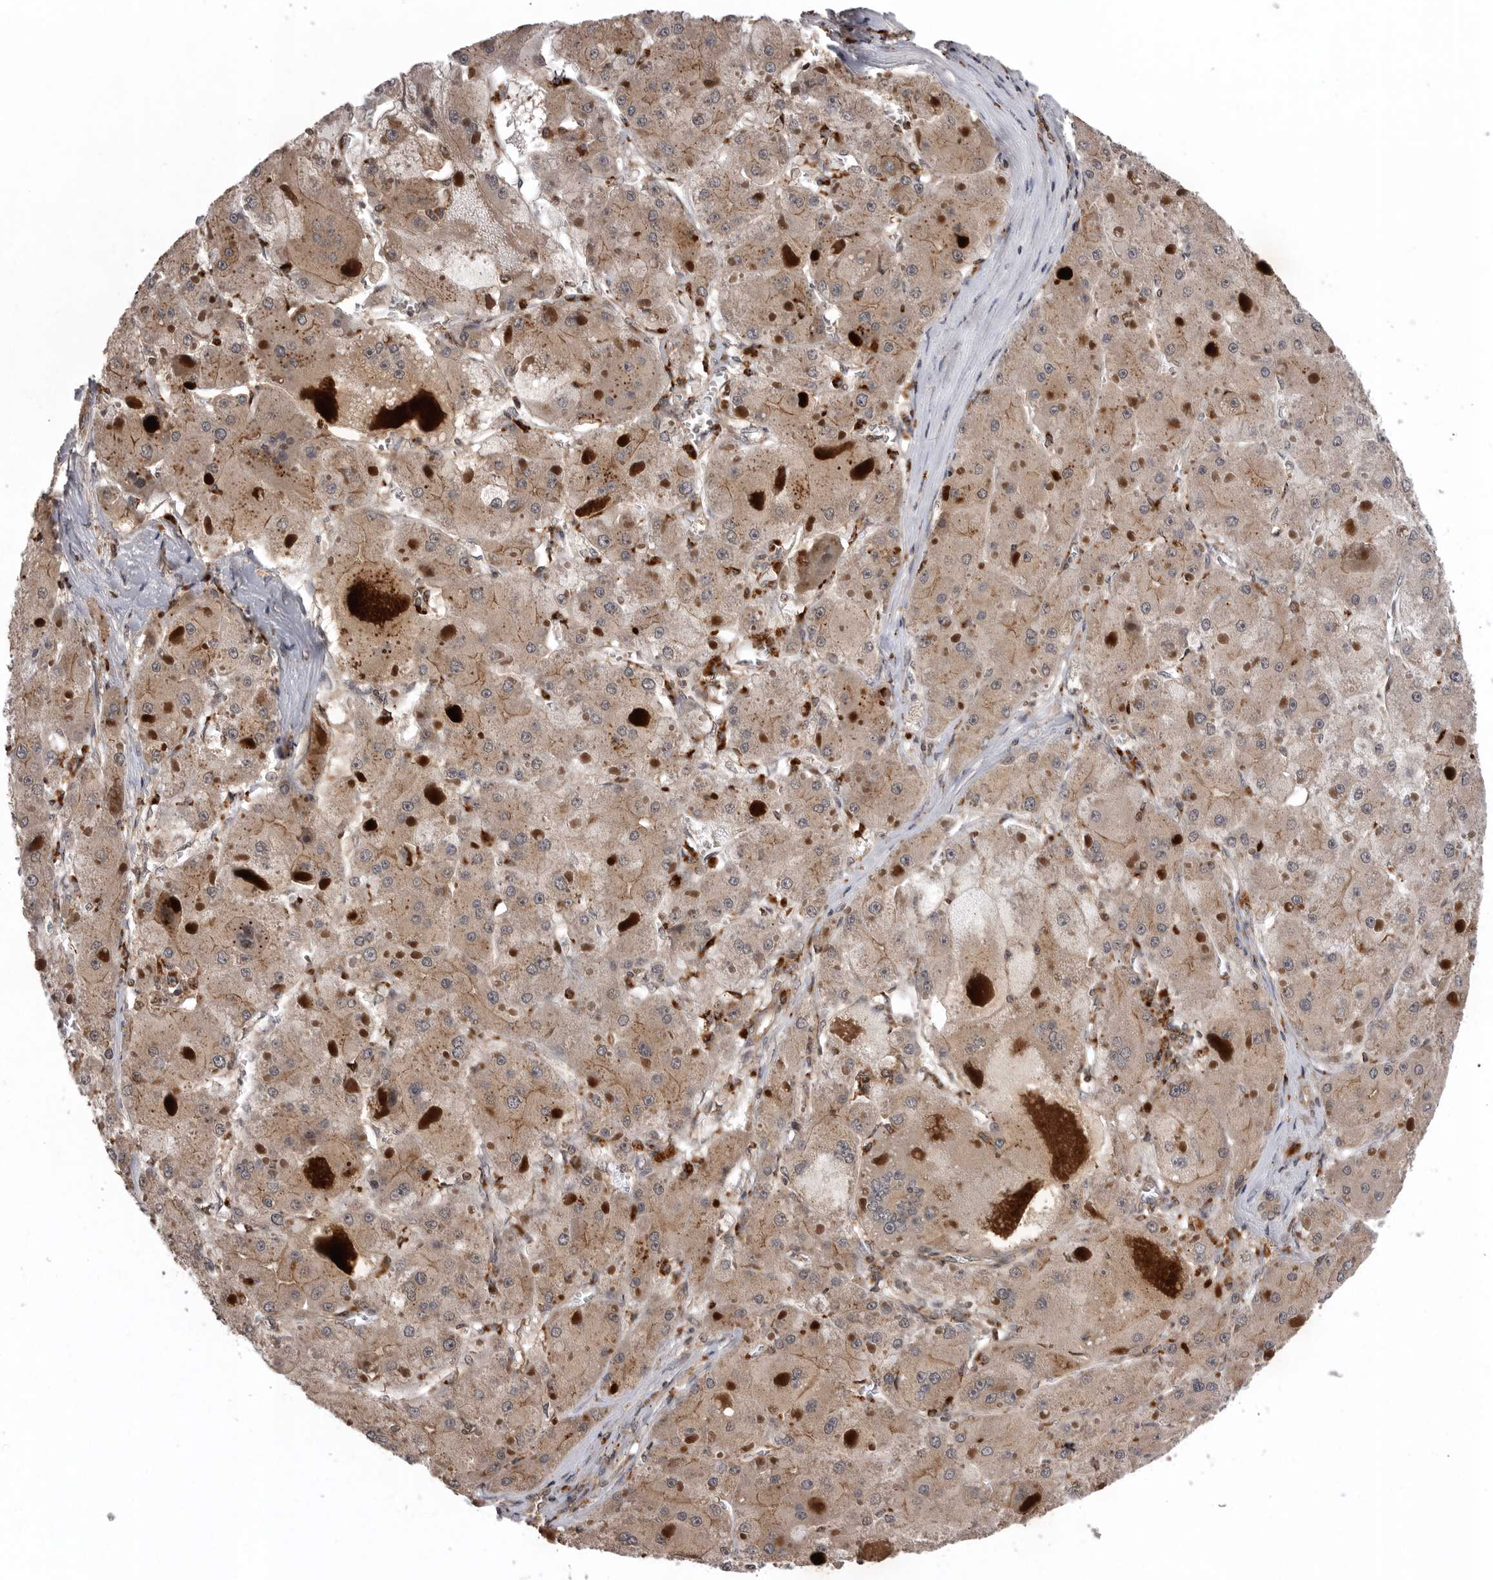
{"staining": {"intensity": "weak", "quantity": "25%-75%", "location": "cytoplasmic/membranous"}, "tissue": "liver cancer", "cell_type": "Tumor cells", "image_type": "cancer", "snomed": [{"axis": "morphology", "description": "Carcinoma, Hepatocellular, NOS"}, {"axis": "topography", "description": "Liver"}], "caption": "Protein expression analysis of hepatocellular carcinoma (liver) displays weak cytoplasmic/membranous staining in approximately 25%-75% of tumor cells. The staining was performed using DAB (3,3'-diaminobenzidine) to visualize the protein expression in brown, while the nuclei were stained in blue with hematoxylin (Magnification: 20x).", "gene": "AOAH", "patient": {"sex": "female", "age": 73}}